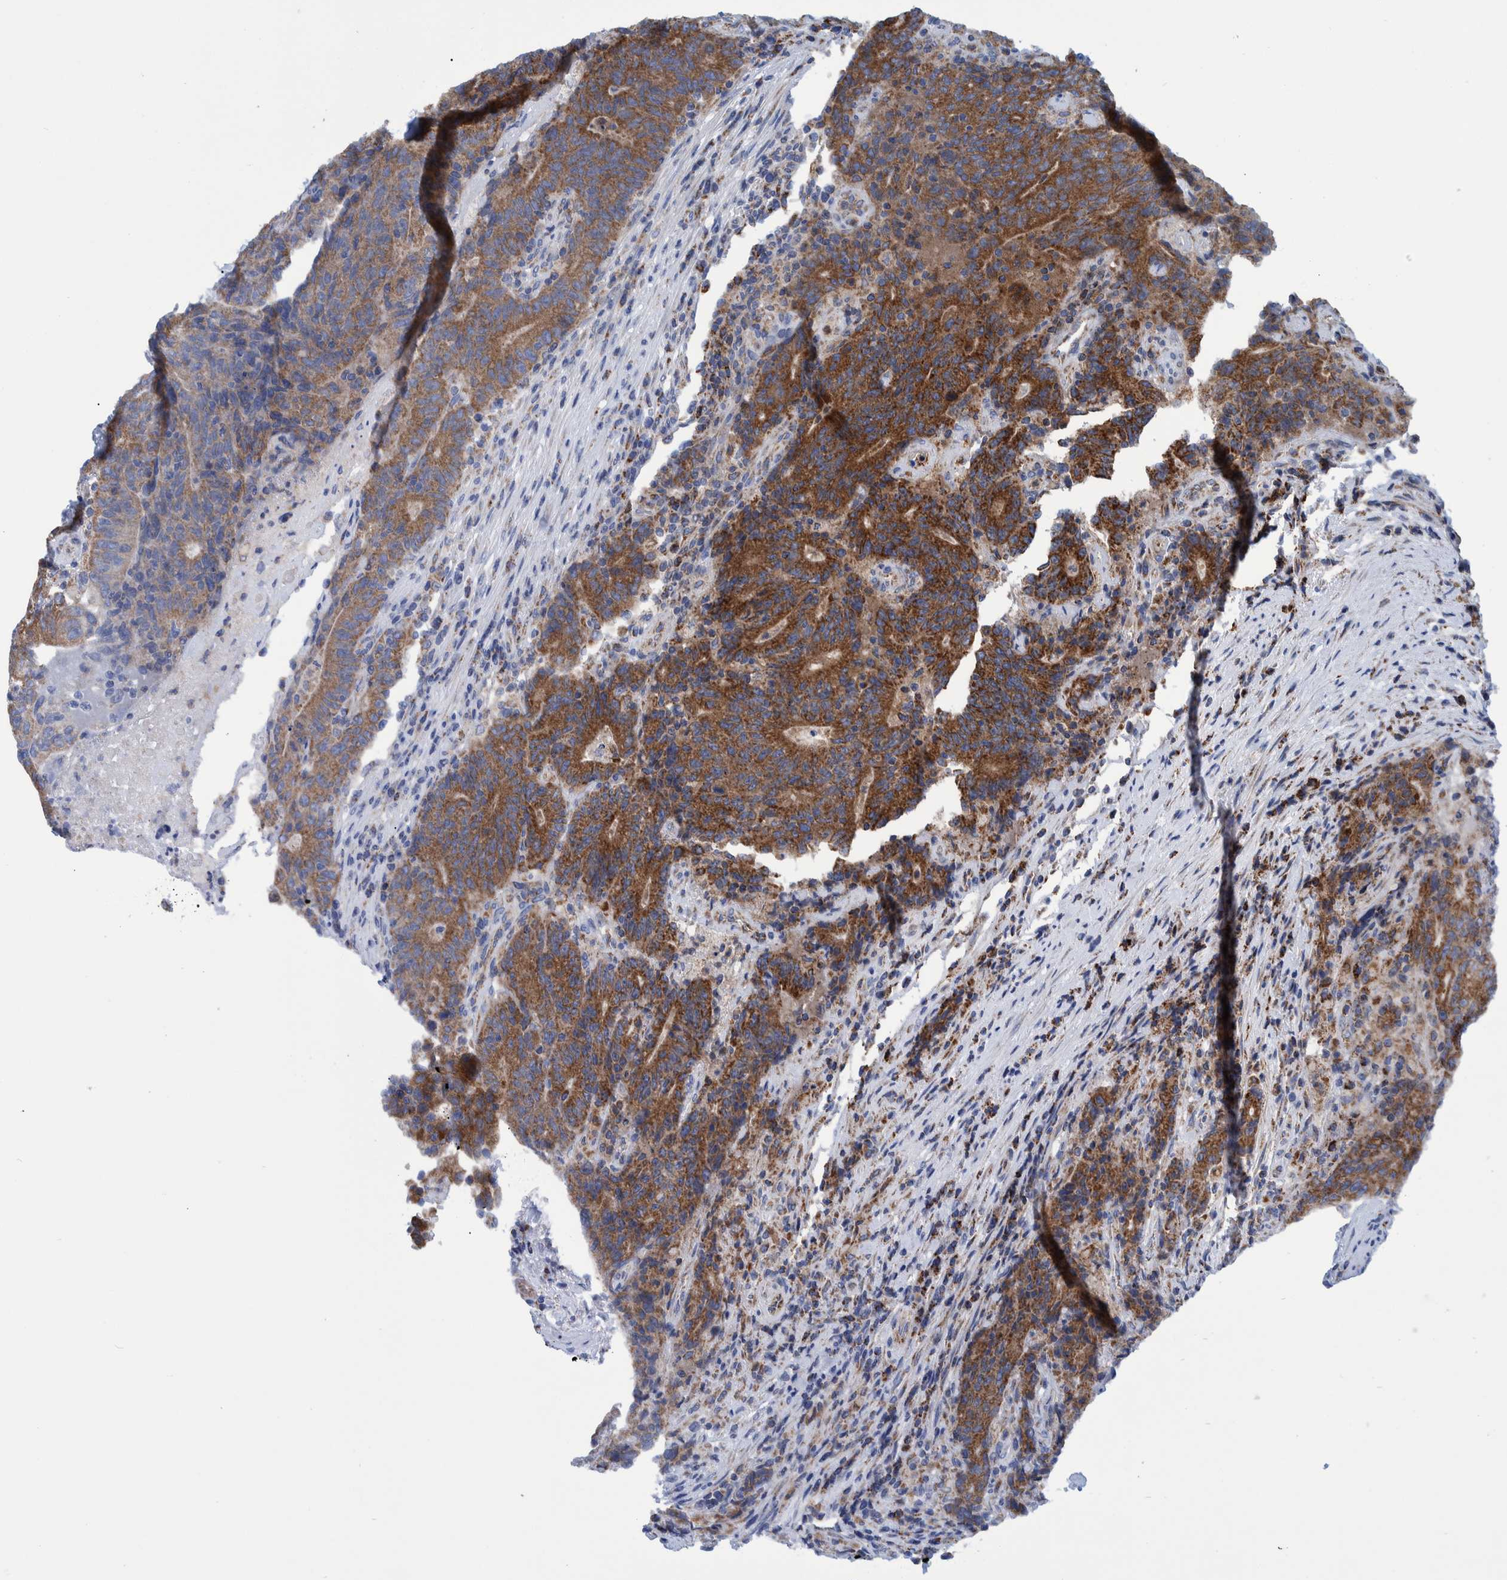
{"staining": {"intensity": "strong", "quantity": "25%-75%", "location": "cytoplasmic/membranous"}, "tissue": "colorectal cancer", "cell_type": "Tumor cells", "image_type": "cancer", "snomed": [{"axis": "morphology", "description": "Normal tissue, NOS"}, {"axis": "morphology", "description": "Adenocarcinoma, NOS"}, {"axis": "topography", "description": "Colon"}], "caption": "Adenocarcinoma (colorectal) stained with DAB immunohistochemistry reveals high levels of strong cytoplasmic/membranous expression in approximately 25%-75% of tumor cells.", "gene": "BZW2", "patient": {"sex": "female", "age": 75}}